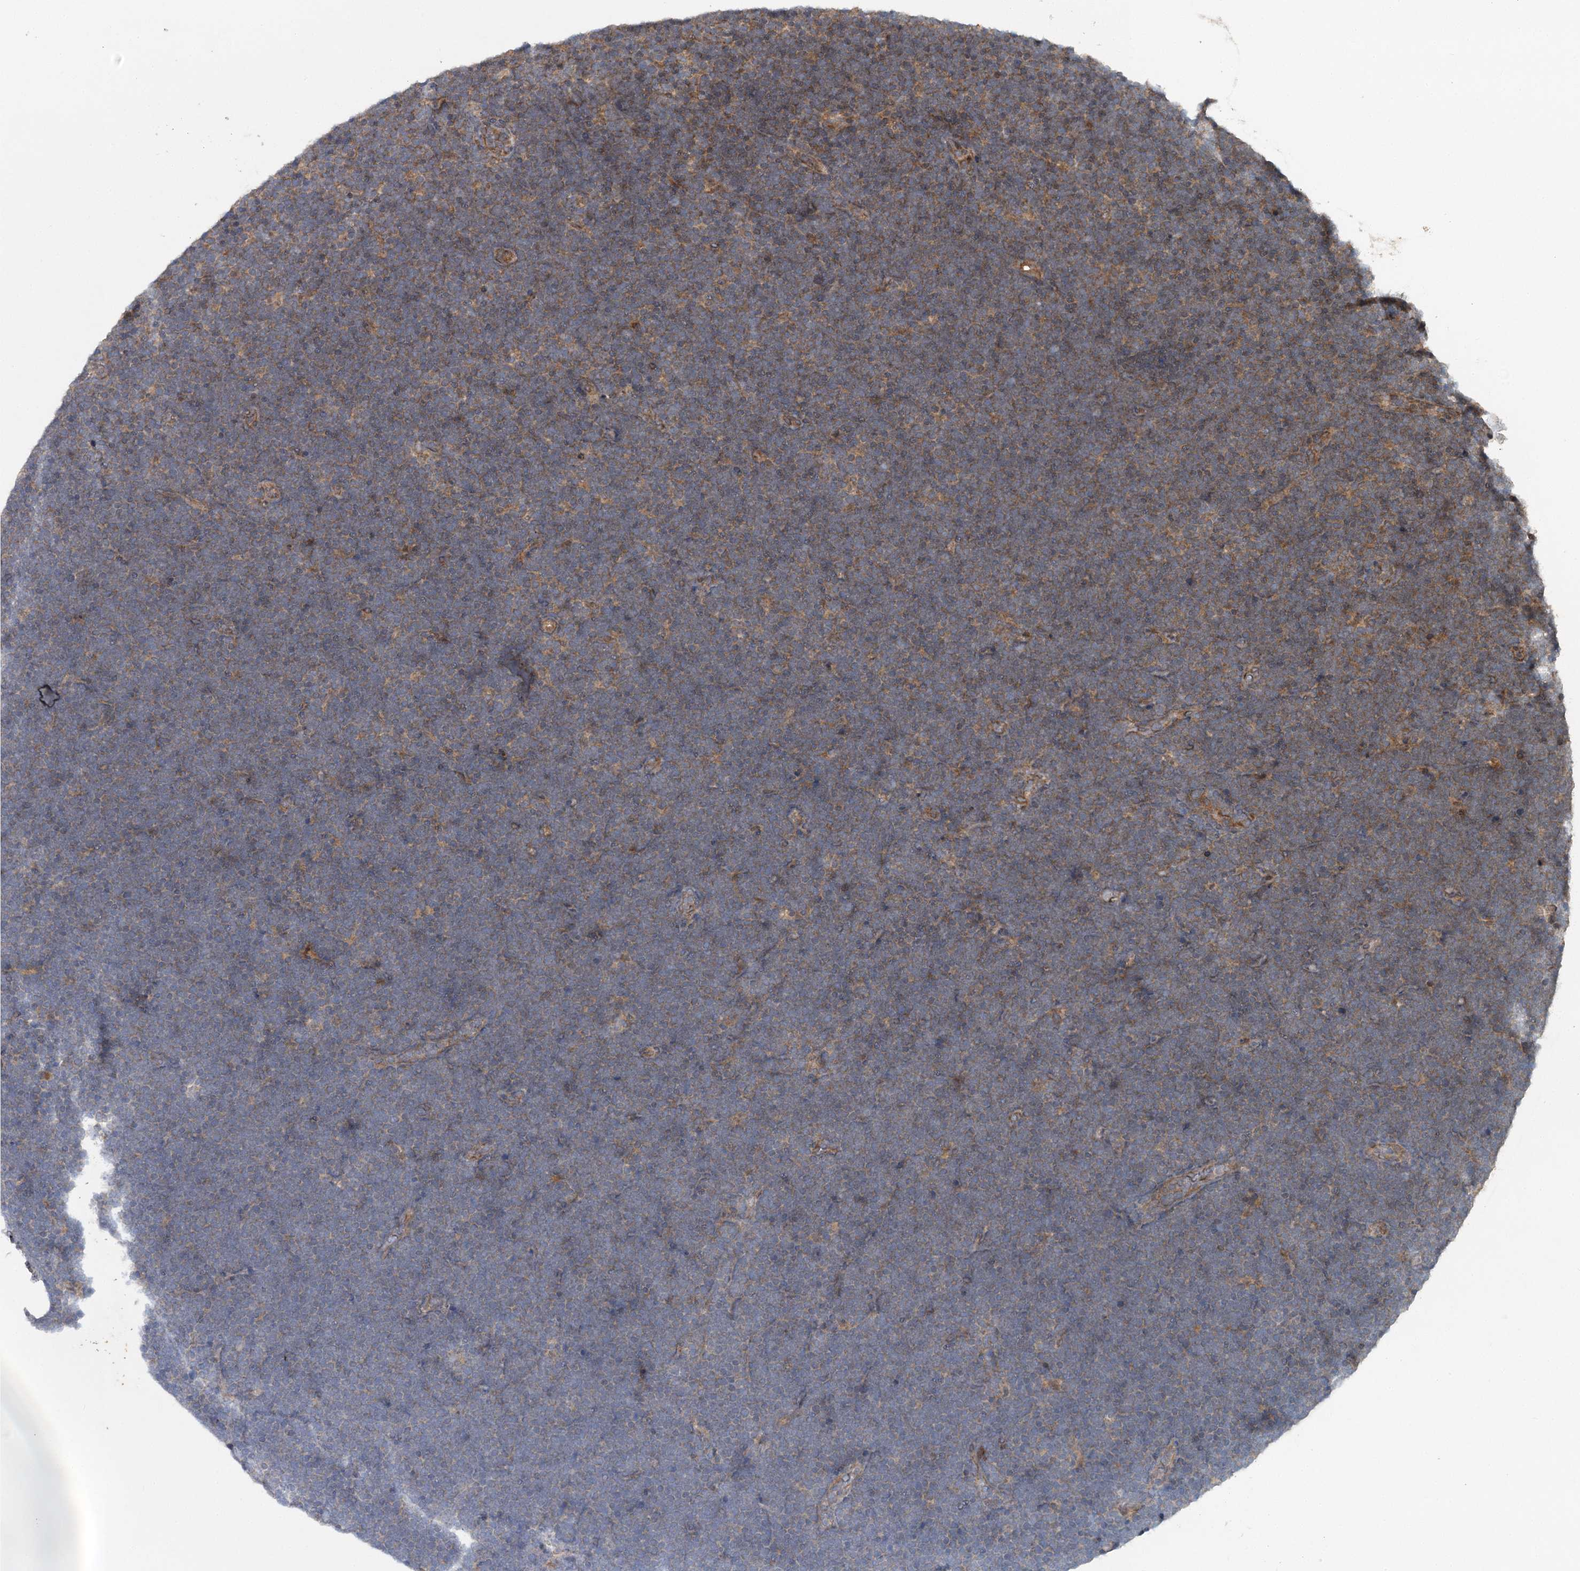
{"staining": {"intensity": "weak", "quantity": "25%-75%", "location": "cytoplasmic/membranous"}, "tissue": "lymphoma", "cell_type": "Tumor cells", "image_type": "cancer", "snomed": [{"axis": "morphology", "description": "Malignant lymphoma, non-Hodgkin's type, High grade"}, {"axis": "topography", "description": "Lymph node"}], "caption": "Protein staining shows weak cytoplasmic/membranous expression in approximately 25%-75% of tumor cells in high-grade malignant lymphoma, non-Hodgkin's type.", "gene": "INSIG2", "patient": {"sex": "male", "age": 13}}